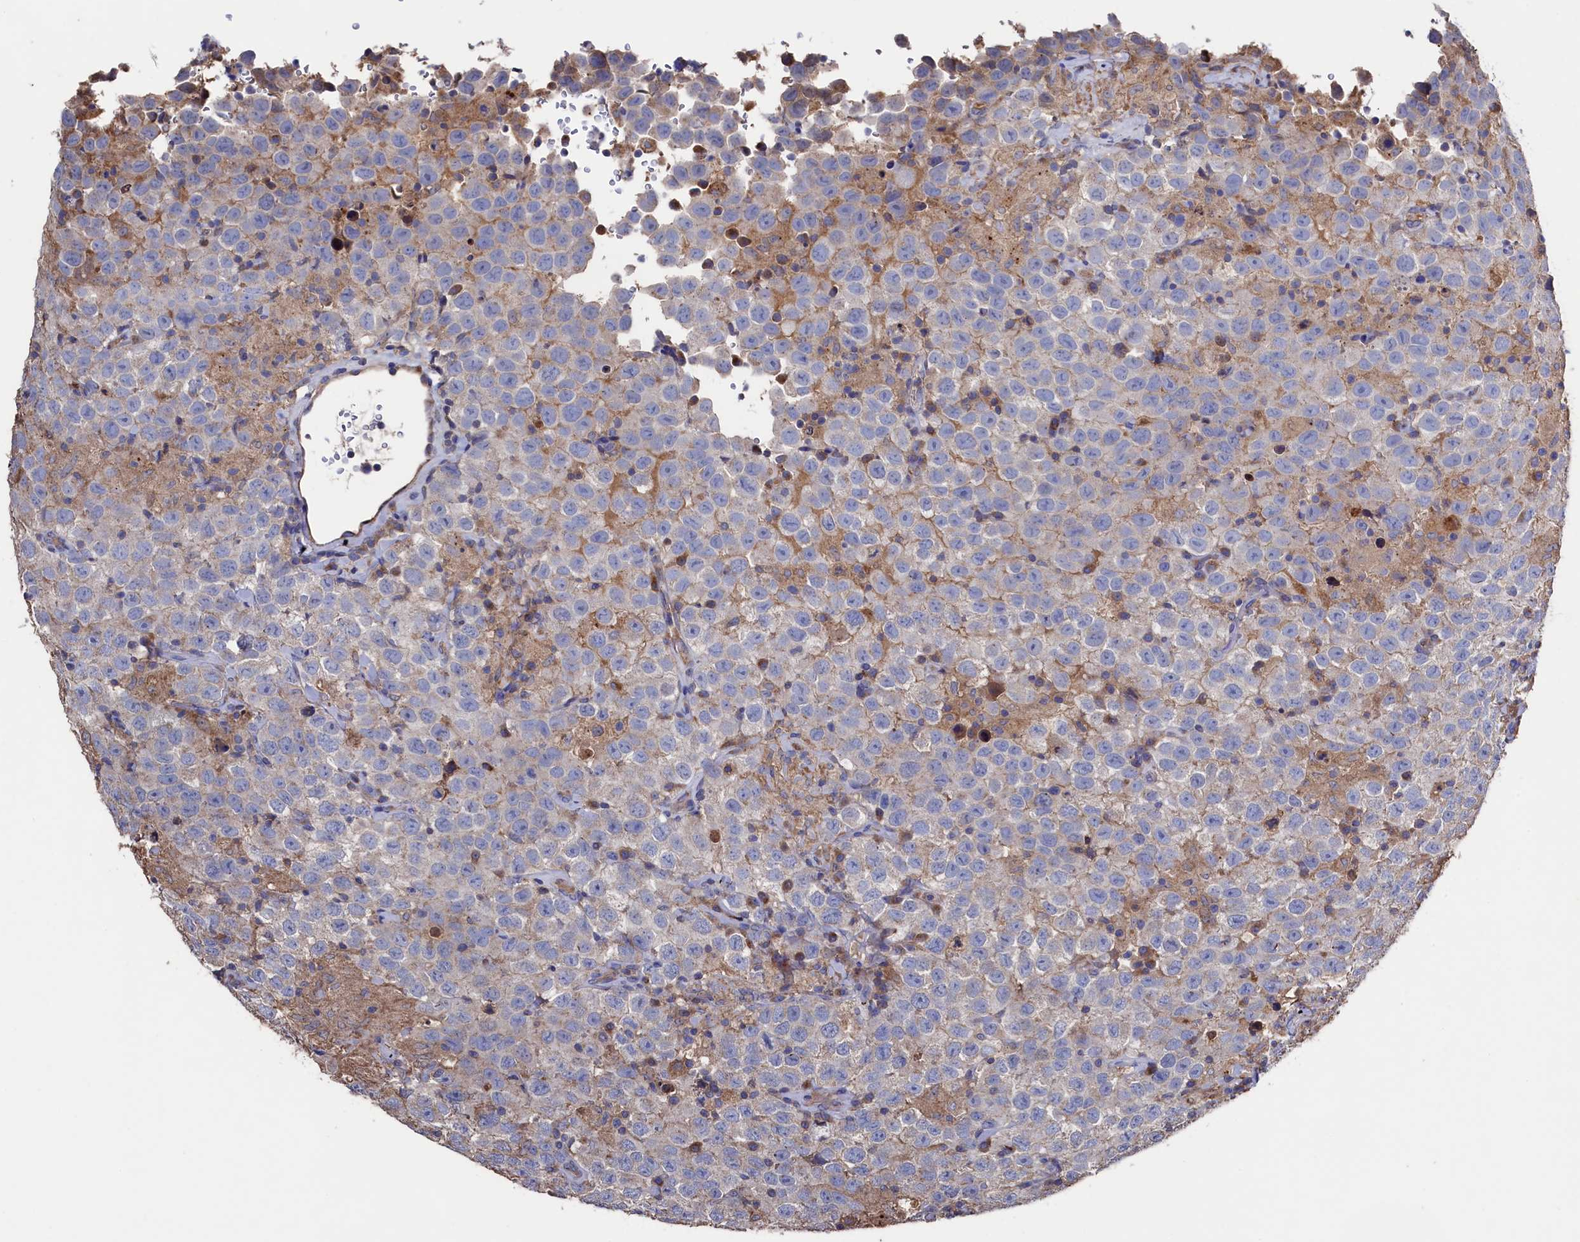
{"staining": {"intensity": "negative", "quantity": "none", "location": "none"}, "tissue": "testis cancer", "cell_type": "Tumor cells", "image_type": "cancer", "snomed": [{"axis": "morphology", "description": "Seminoma, NOS"}, {"axis": "topography", "description": "Testis"}], "caption": "DAB immunohistochemical staining of seminoma (testis) exhibits no significant expression in tumor cells. Nuclei are stained in blue.", "gene": "TK2", "patient": {"sex": "male", "age": 41}}